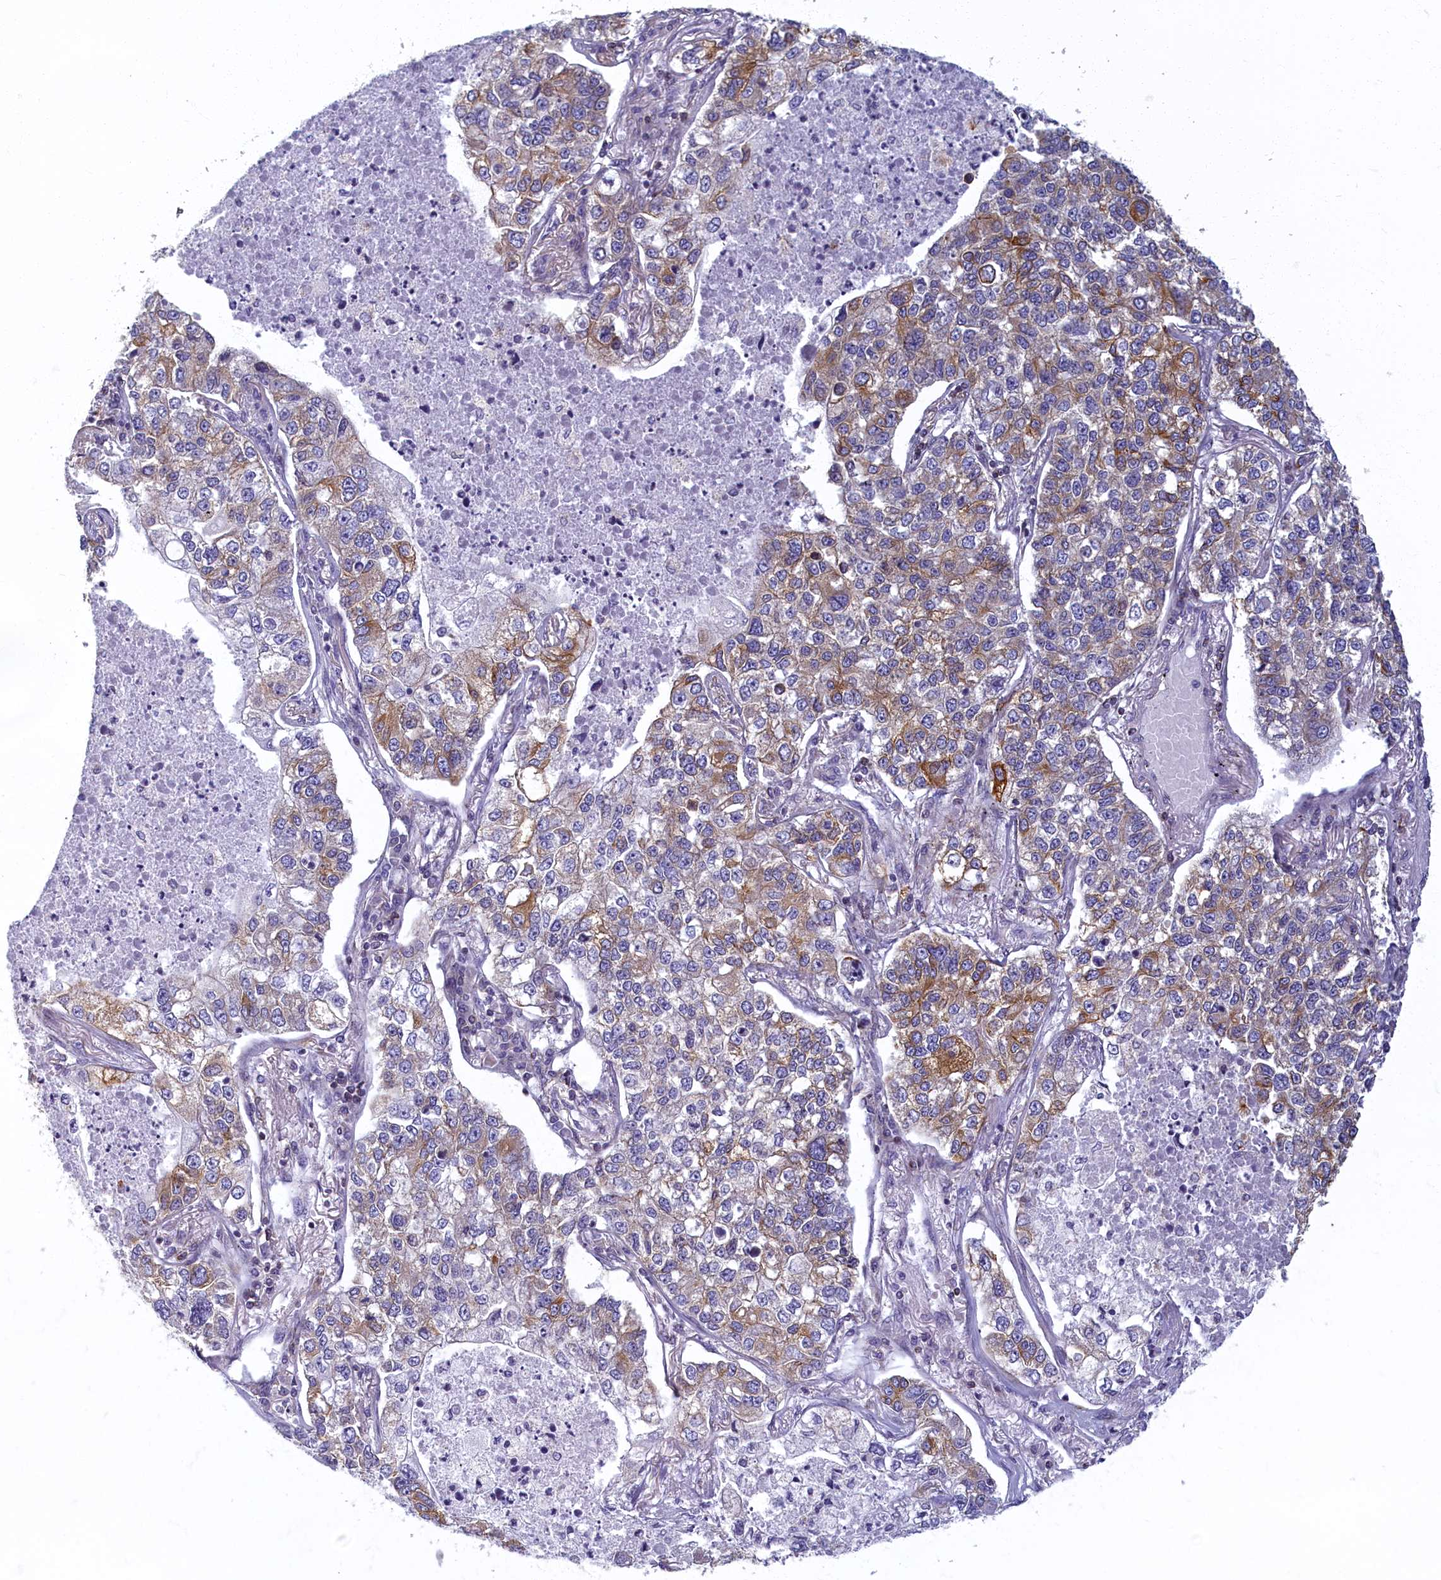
{"staining": {"intensity": "moderate", "quantity": "25%-75%", "location": "cytoplasmic/membranous"}, "tissue": "lung cancer", "cell_type": "Tumor cells", "image_type": "cancer", "snomed": [{"axis": "morphology", "description": "Adenocarcinoma, NOS"}, {"axis": "topography", "description": "Lung"}], "caption": "This photomicrograph displays IHC staining of lung adenocarcinoma, with medium moderate cytoplasmic/membranous expression in about 25%-75% of tumor cells.", "gene": "NOL10", "patient": {"sex": "male", "age": 49}}